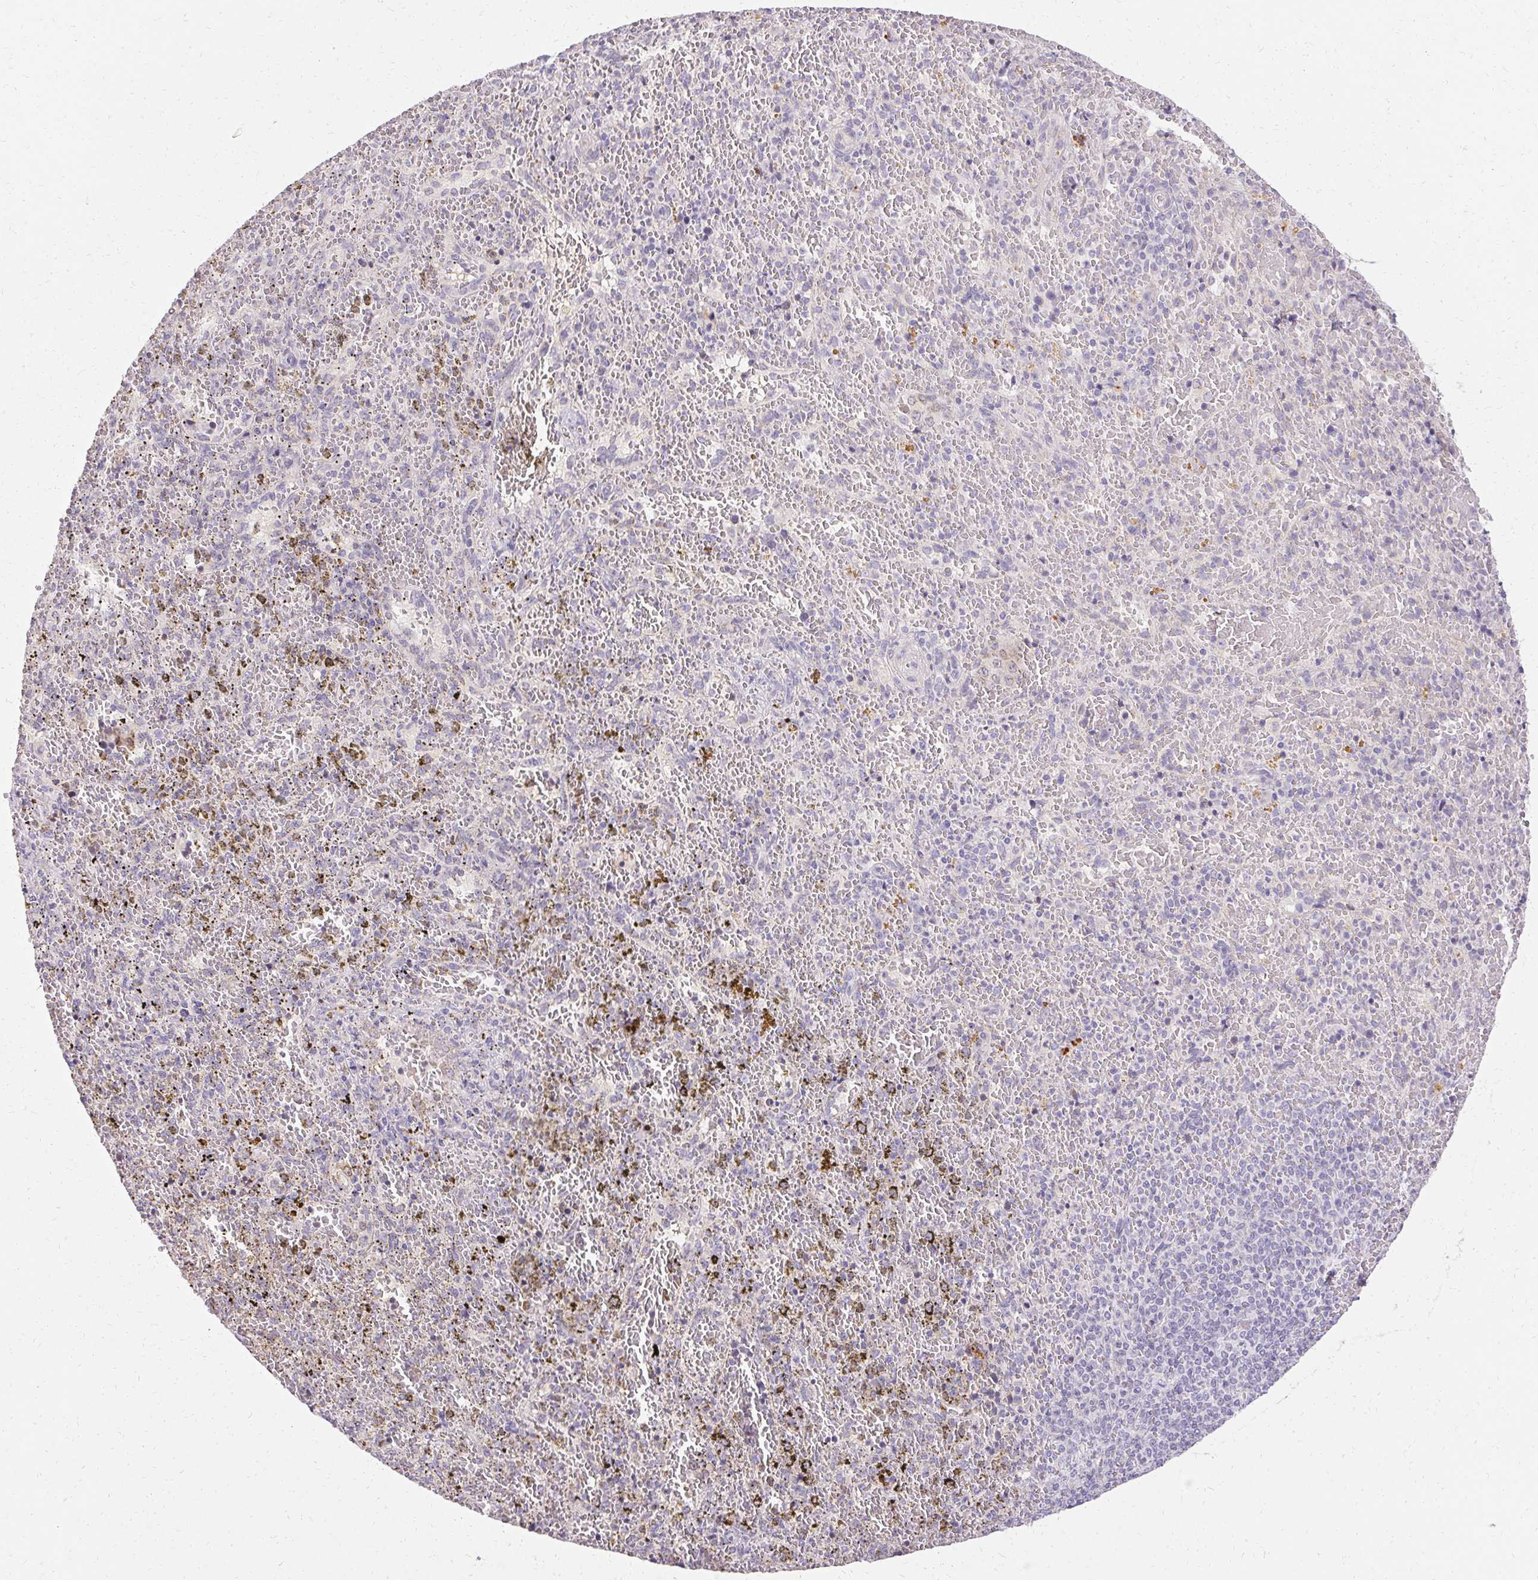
{"staining": {"intensity": "negative", "quantity": "none", "location": "none"}, "tissue": "spleen", "cell_type": "Cells in red pulp", "image_type": "normal", "snomed": [{"axis": "morphology", "description": "Normal tissue, NOS"}, {"axis": "topography", "description": "Spleen"}], "caption": "This micrograph is of unremarkable spleen stained with immunohistochemistry (IHC) to label a protein in brown with the nuclei are counter-stained blue. There is no expression in cells in red pulp. Brightfield microscopy of immunohistochemistry (IHC) stained with DAB (brown) and hematoxylin (blue), captured at high magnification.", "gene": "HSD17B3", "patient": {"sex": "female", "age": 50}}